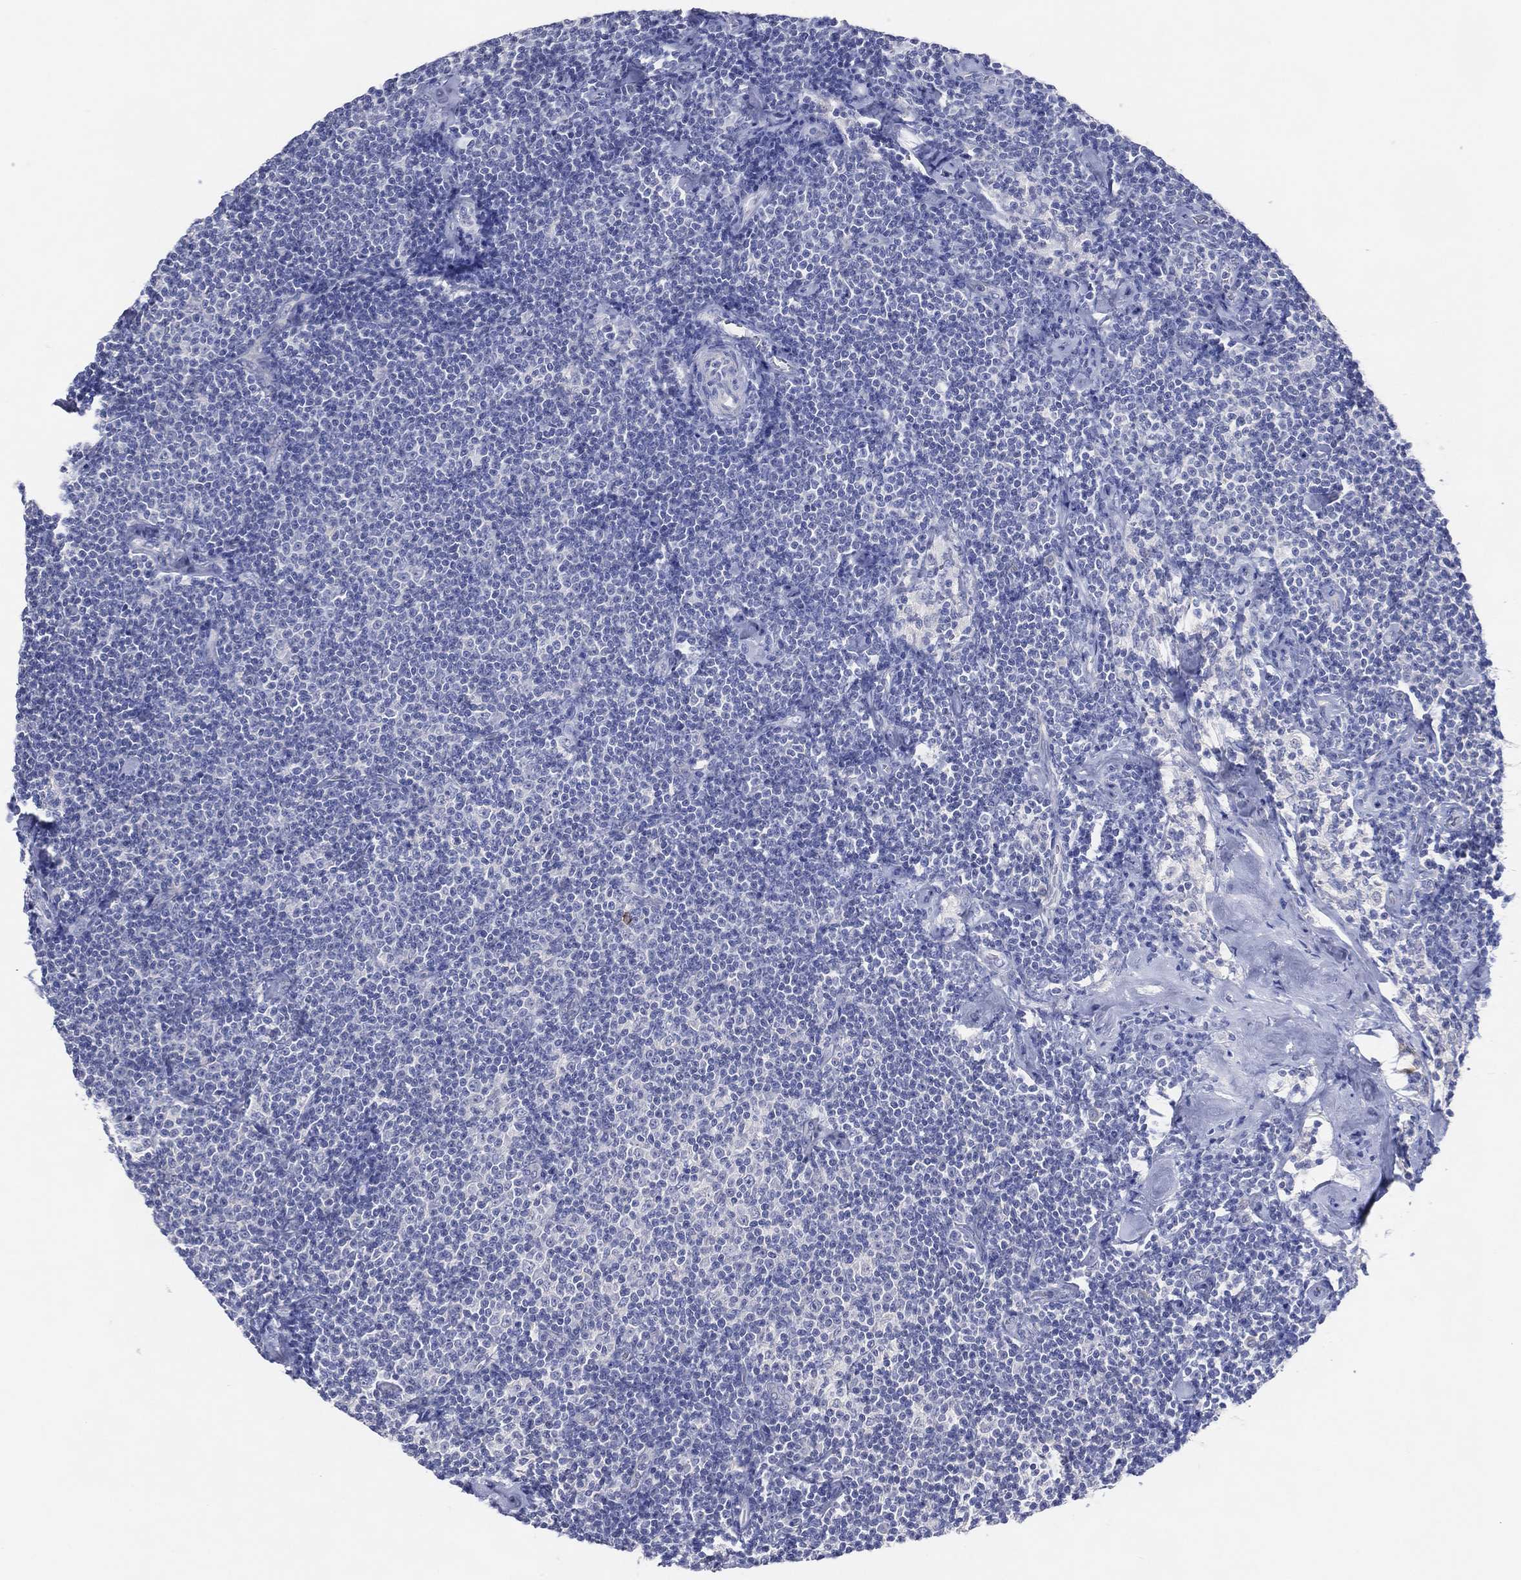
{"staining": {"intensity": "negative", "quantity": "none", "location": "none"}, "tissue": "lymphoma", "cell_type": "Tumor cells", "image_type": "cancer", "snomed": [{"axis": "morphology", "description": "Malignant lymphoma, non-Hodgkin's type, Low grade"}, {"axis": "topography", "description": "Lymph node"}], "caption": "Image shows no protein expression in tumor cells of lymphoma tissue.", "gene": "DNAH6", "patient": {"sex": "male", "age": 81}}